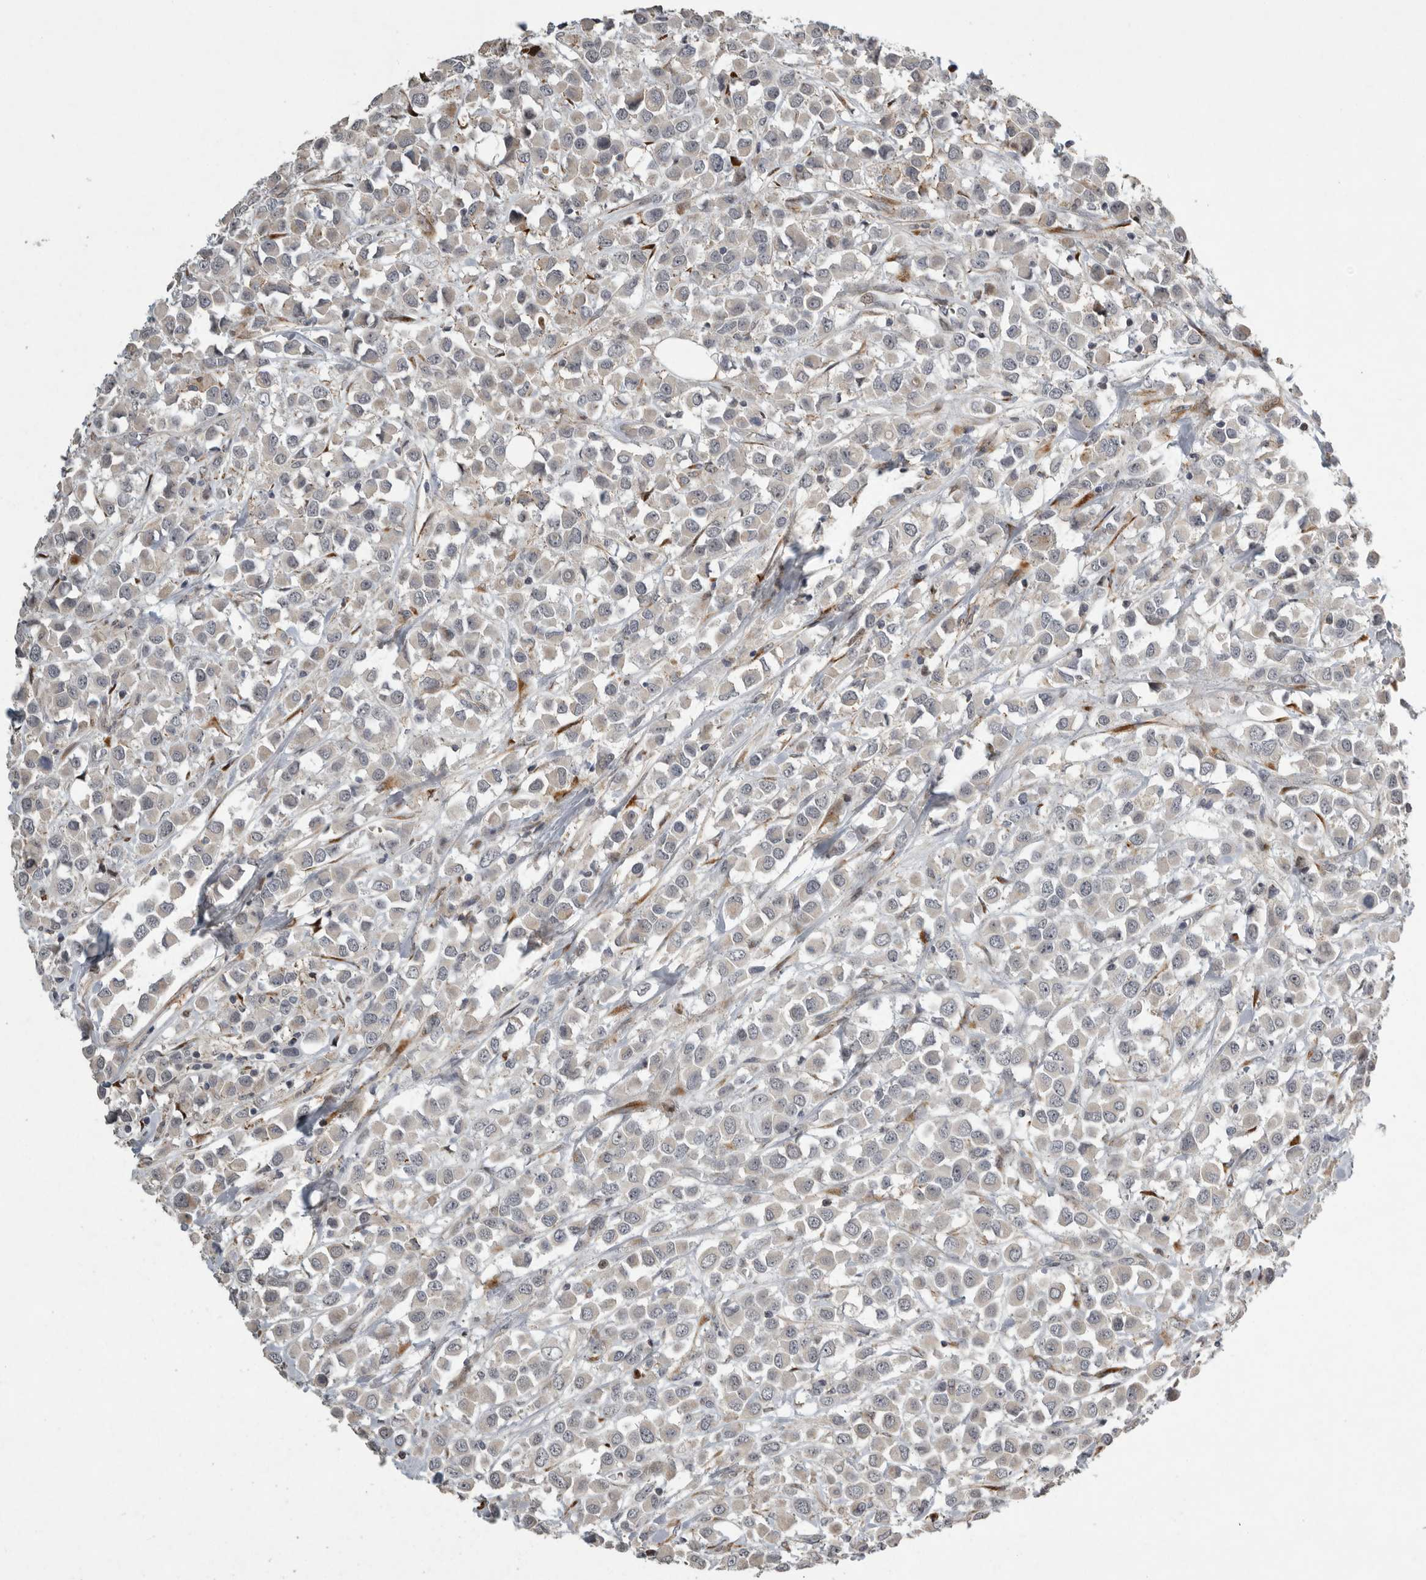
{"staining": {"intensity": "negative", "quantity": "none", "location": "none"}, "tissue": "breast cancer", "cell_type": "Tumor cells", "image_type": "cancer", "snomed": [{"axis": "morphology", "description": "Duct carcinoma"}, {"axis": "topography", "description": "Breast"}], "caption": "Image shows no significant protein staining in tumor cells of breast cancer (invasive ductal carcinoma).", "gene": "MPDZ", "patient": {"sex": "female", "age": 61}}